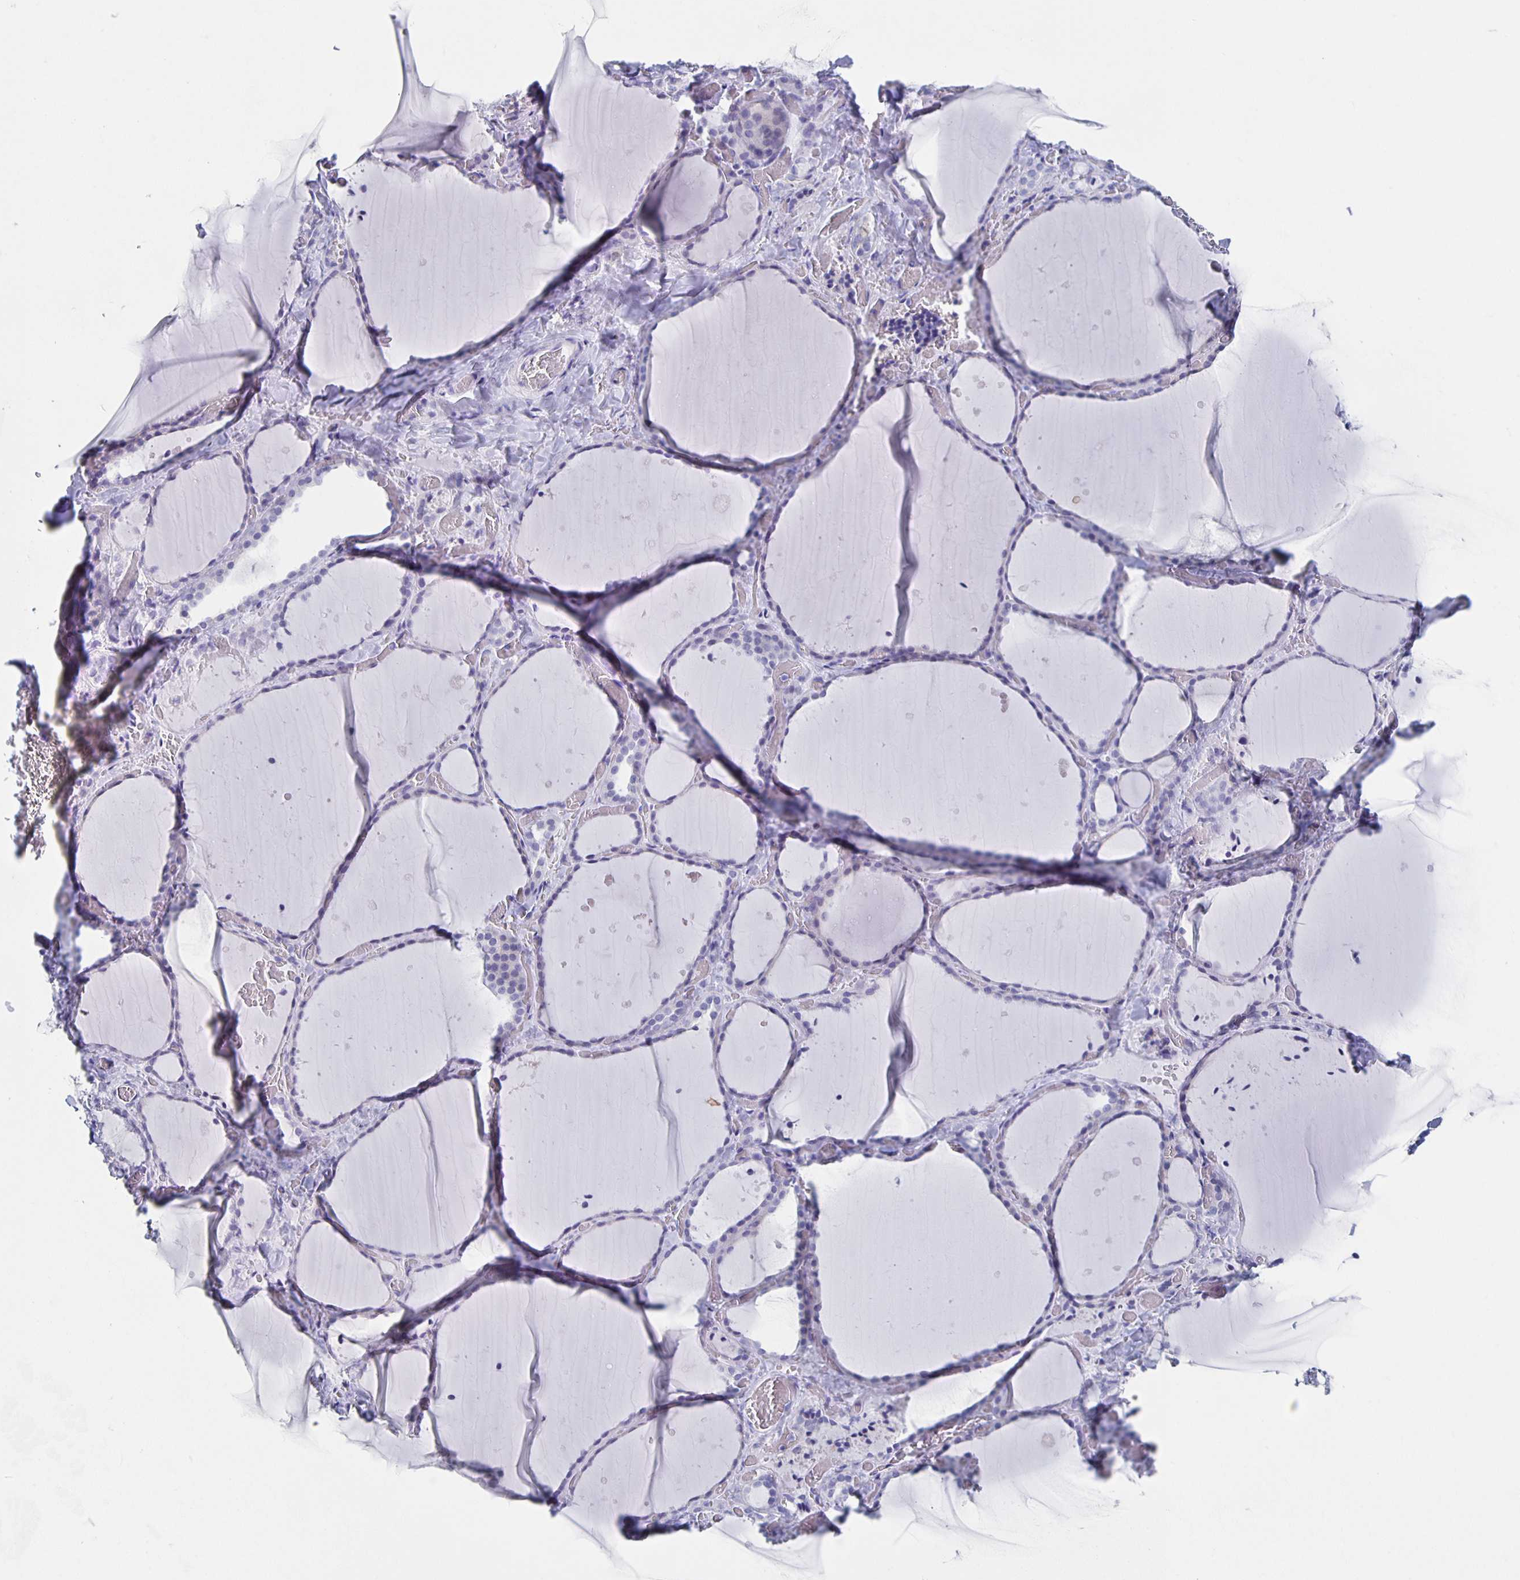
{"staining": {"intensity": "negative", "quantity": "none", "location": "none"}, "tissue": "thyroid gland", "cell_type": "Glandular cells", "image_type": "normal", "snomed": [{"axis": "morphology", "description": "Normal tissue, NOS"}, {"axis": "topography", "description": "Thyroid gland"}], "caption": "High magnification brightfield microscopy of unremarkable thyroid gland stained with DAB (3,3'-diaminobenzidine) (brown) and counterstained with hematoxylin (blue): glandular cells show no significant staining.", "gene": "SLC34A2", "patient": {"sex": "female", "age": 36}}